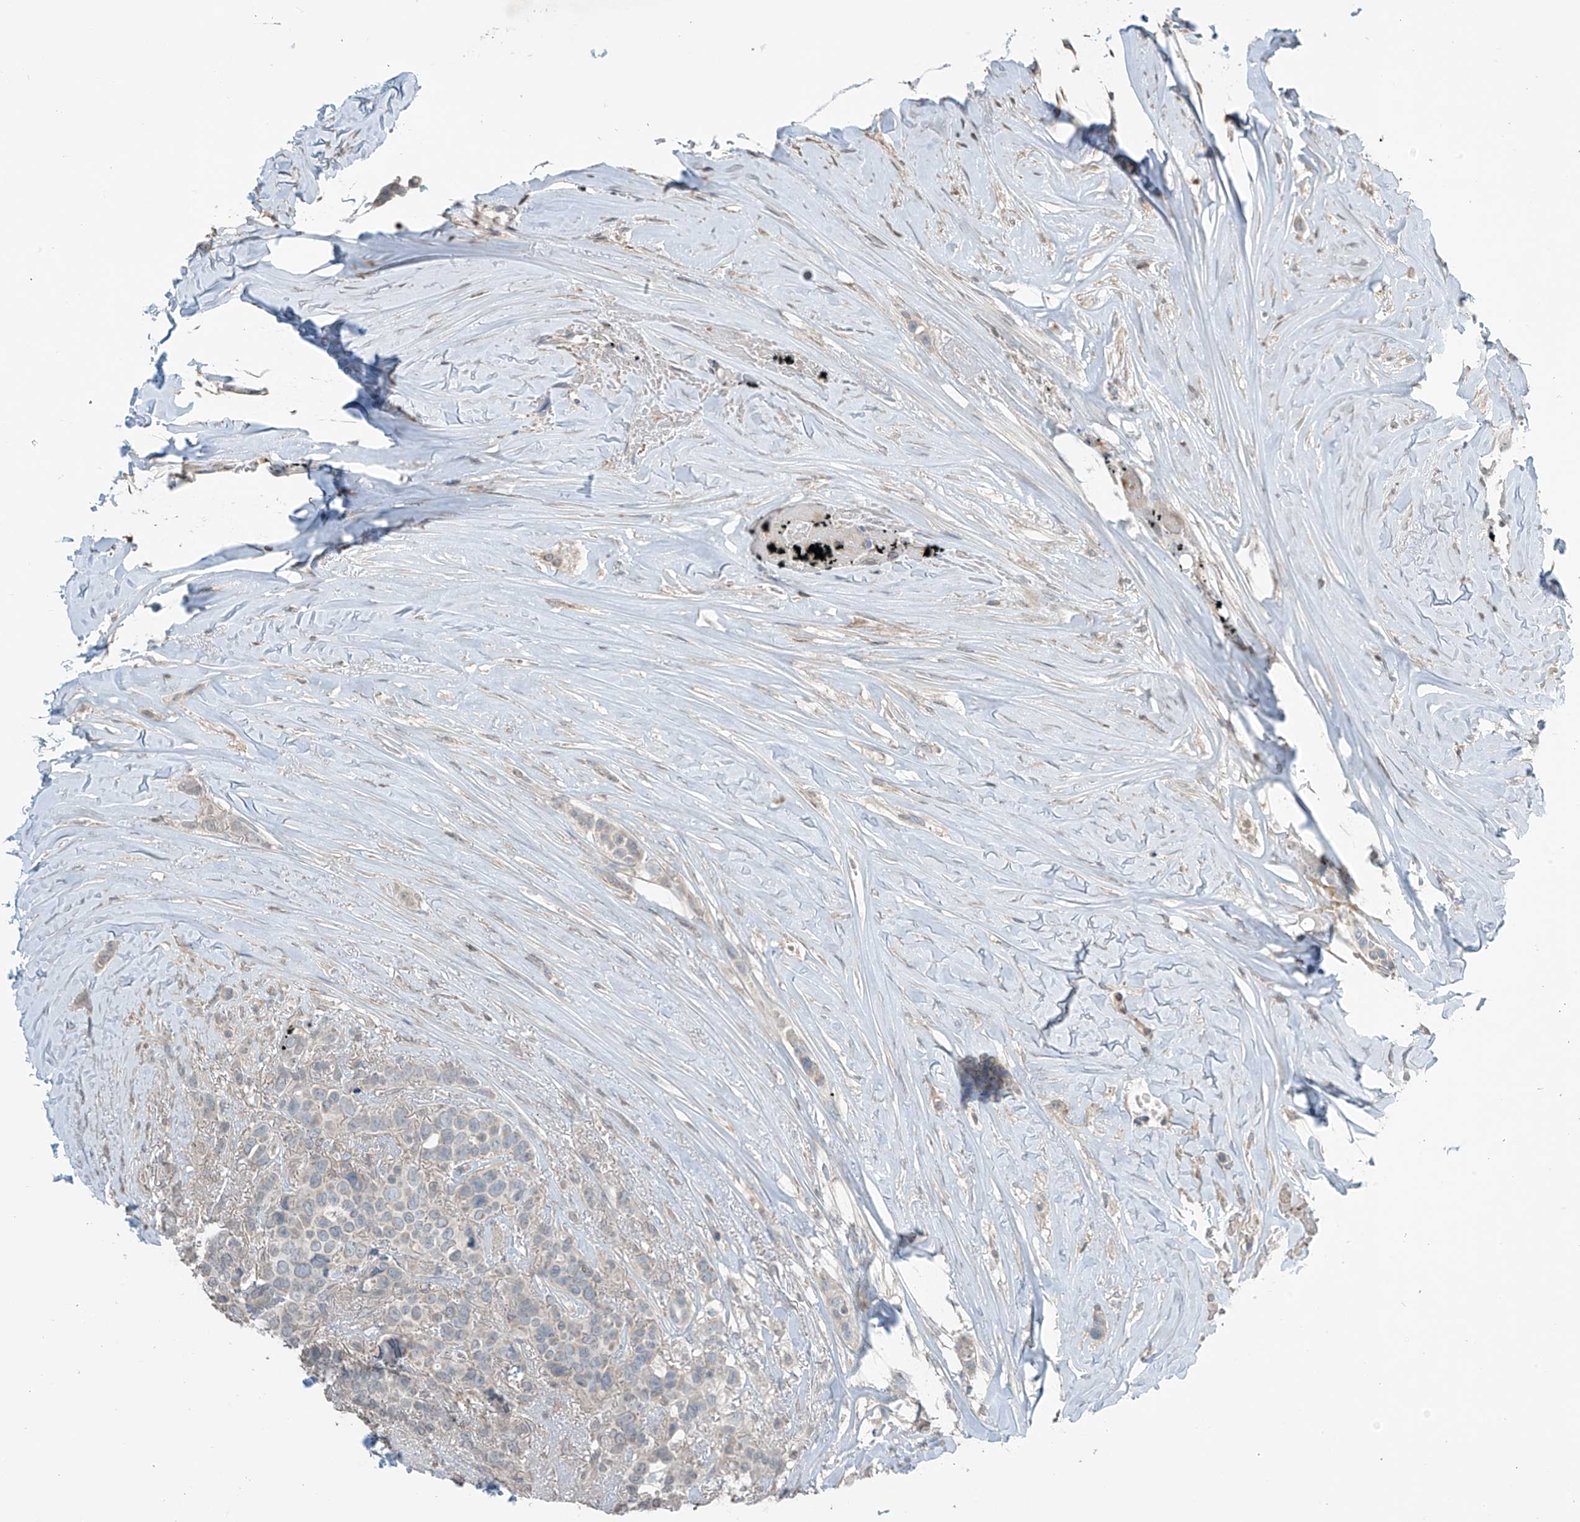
{"staining": {"intensity": "negative", "quantity": "none", "location": "none"}, "tissue": "breast cancer", "cell_type": "Tumor cells", "image_type": "cancer", "snomed": [{"axis": "morphology", "description": "Lobular carcinoma"}, {"axis": "topography", "description": "Breast"}], "caption": "Breast cancer (lobular carcinoma) was stained to show a protein in brown. There is no significant staining in tumor cells.", "gene": "HOXA11", "patient": {"sex": "female", "age": 51}}